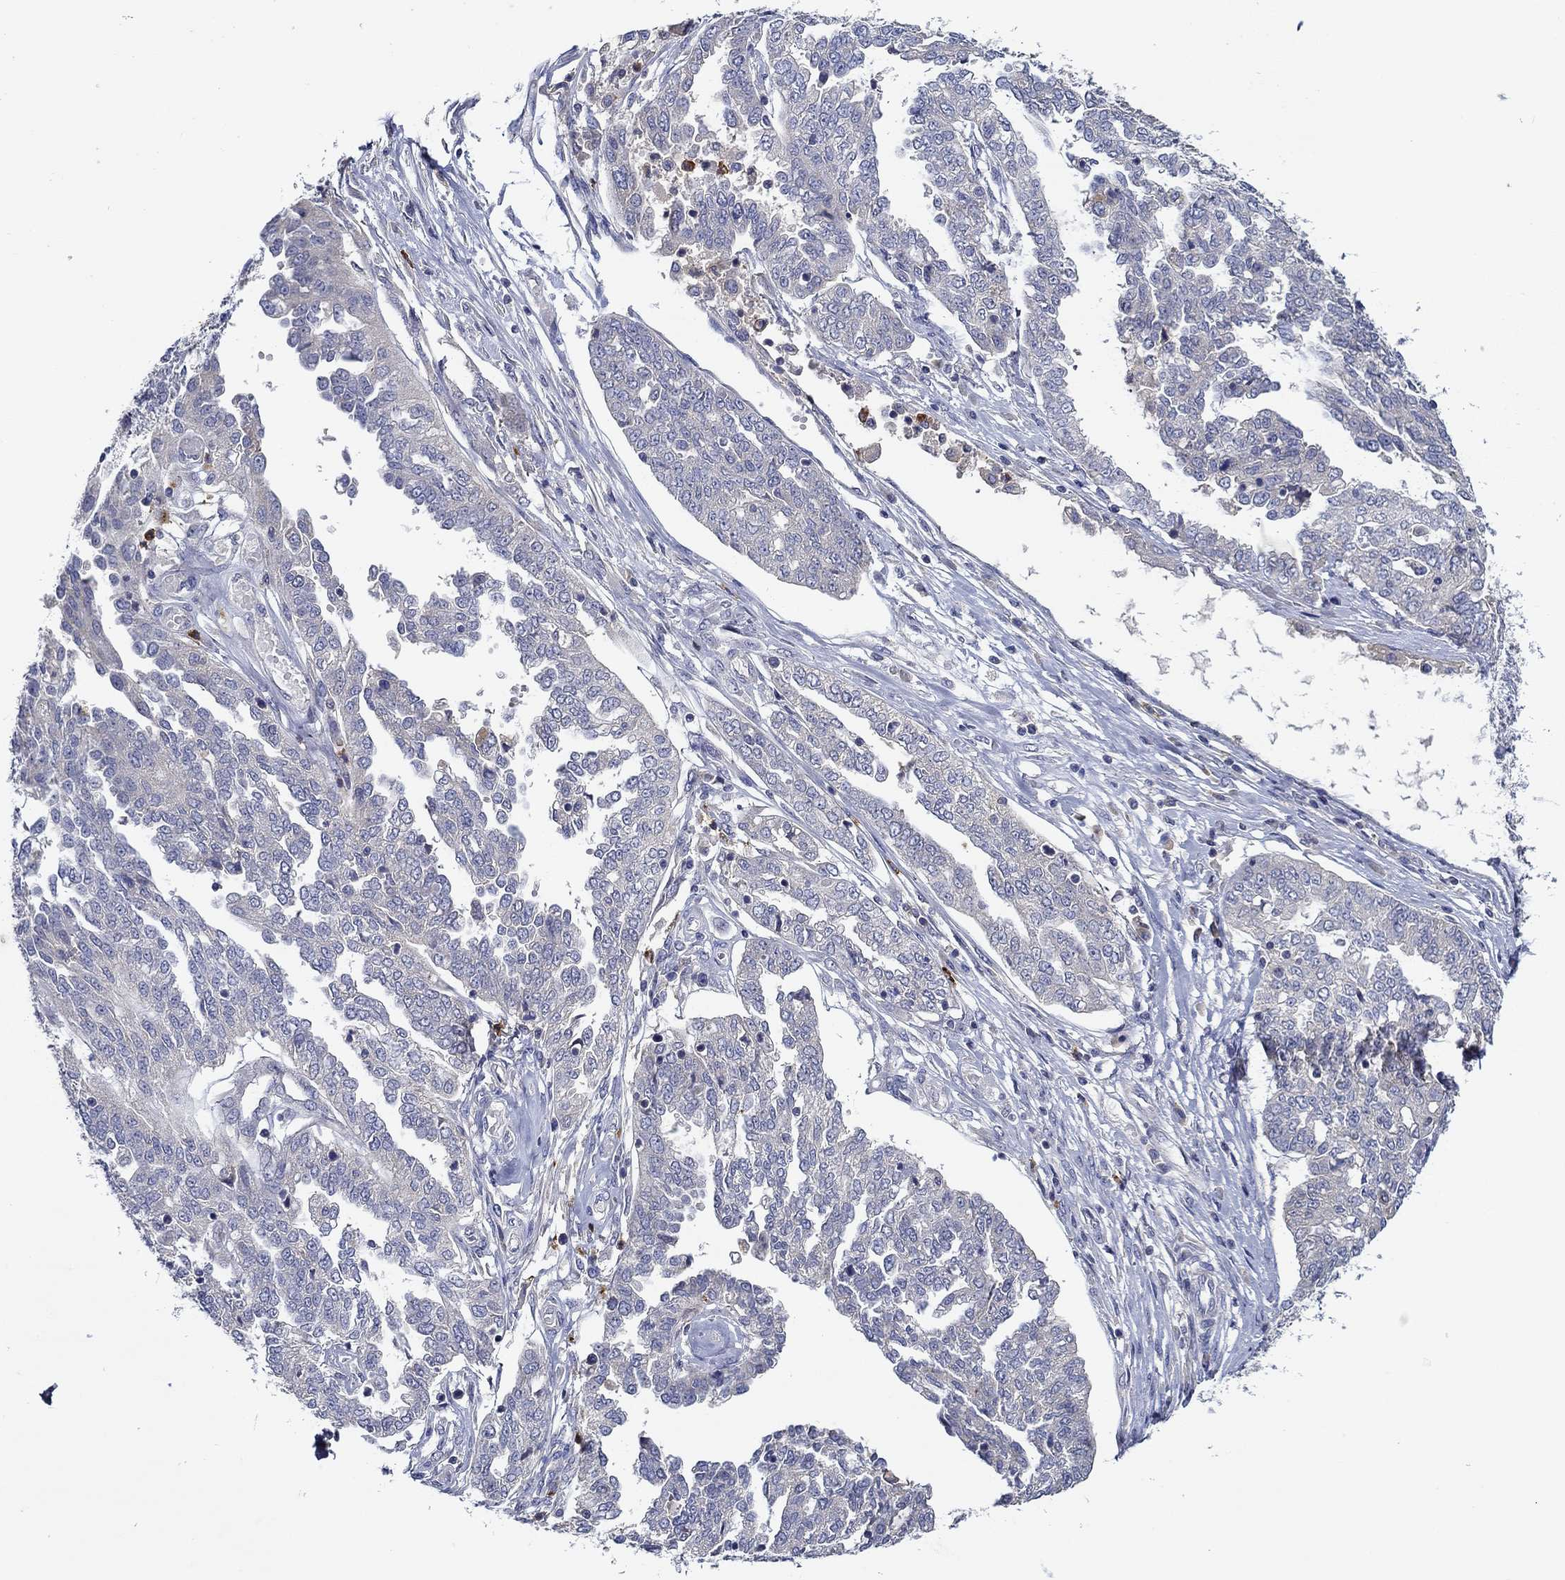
{"staining": {"intensity": "negative", "quantity": "none", "location": "none"}, "tissue": "ovarian cancer", "cell_type": "Tumor cells", "image_type": "cancer", "snomed": [{"axis": "morphology", "description": "Cystadenocarcinoma, serous, NOS"}, {"axis": "topography", "description": "Ovary"}], "caption": "Immunohistochemistry histopathology image of neoplastic tissue: human serous cystadenocarcinoma (ovarian) stained with DAB exhibits no significant protein expression in tumor cells. Nuclei are stained in blue.", "gene": "CHIT1", "patient": {"sex": "female", "age": 67}}